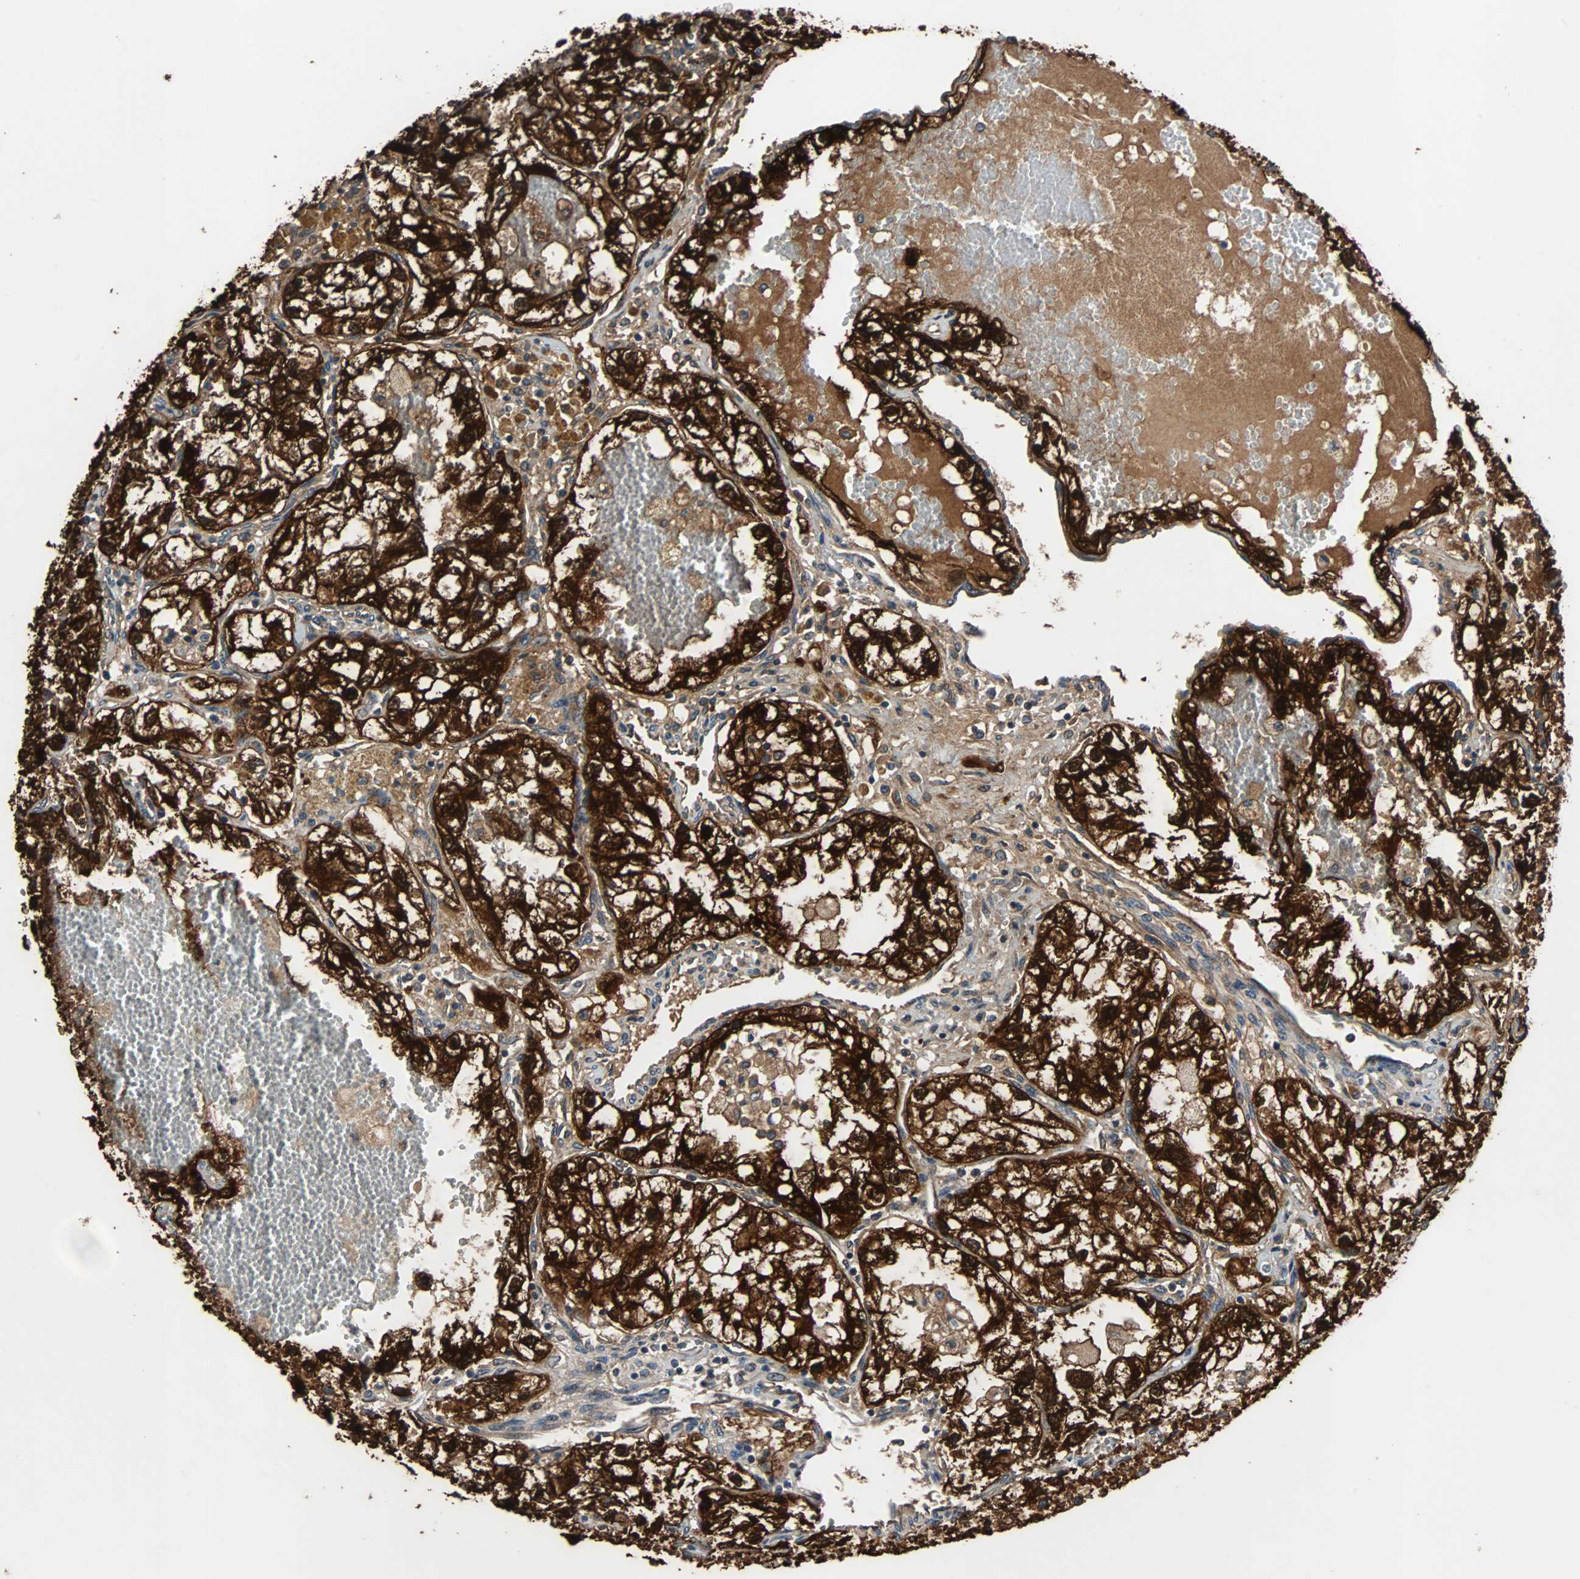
{"staining": {"intensity": "strong", "quantity": ">75%", "location": "cytoplasmic/membranous,nuclear"}, "tissue": "renal cancer", "cell_type": "Tumor cells", "image_type": "cancer", "snomed": [{"axis": "morphology", "description": "Adenocarcinoma, NOS"}, {"axis": "topography", "description": "Kidney"}], "caption": "Protein staining by IHC shows strong cytoplasmic/membranous and nuclear positivity in about >75% of tumor cells in renal cancer.", "gene": "NDRG1", "patient": {"sex": "female", "age": 70}}